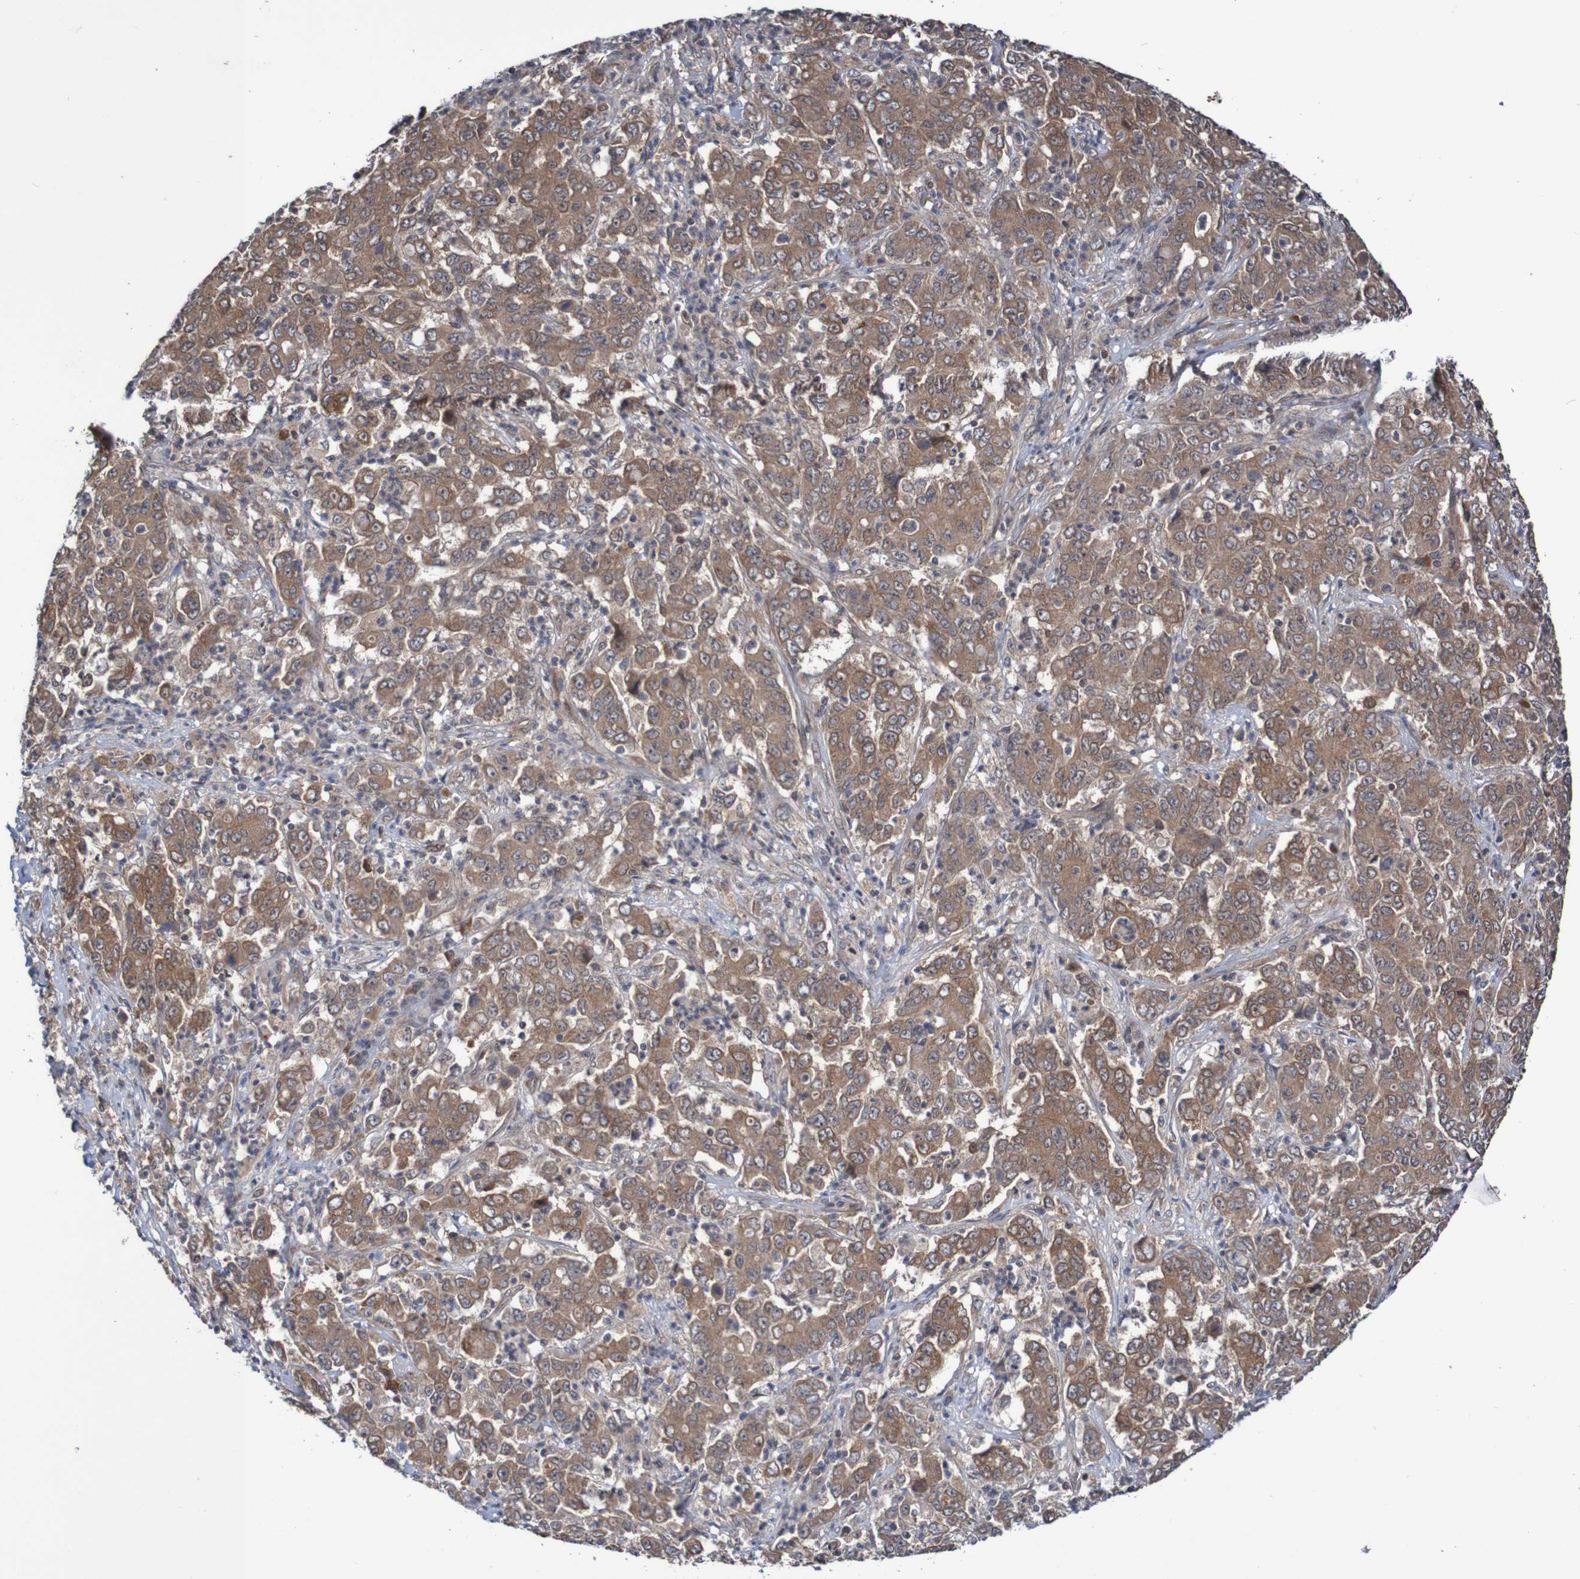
{"staining": {"intensity": "moderate", "quantity": ">75%", "location": "cytoplasmic/membranous"}, "tissue": "stomach cancer", "cell_type": "Tumor cells", "image_type": "cancer", "snomed": [{"axis": "morphology", "description": "Adenocarcinoma, NOS"}, {"axis": "topography", "description": "Stomach, lower"}], "caption": "A brown stain shows moderate cytoplasmic/membranous positivity of a protein in stomach cancer (adenocarcinoma) tumor cells. The protein is shown in brown color, while the nuclei are stained blue.", "gene": "PHPT1", "patient": {"sex": "female", "age": 71}}